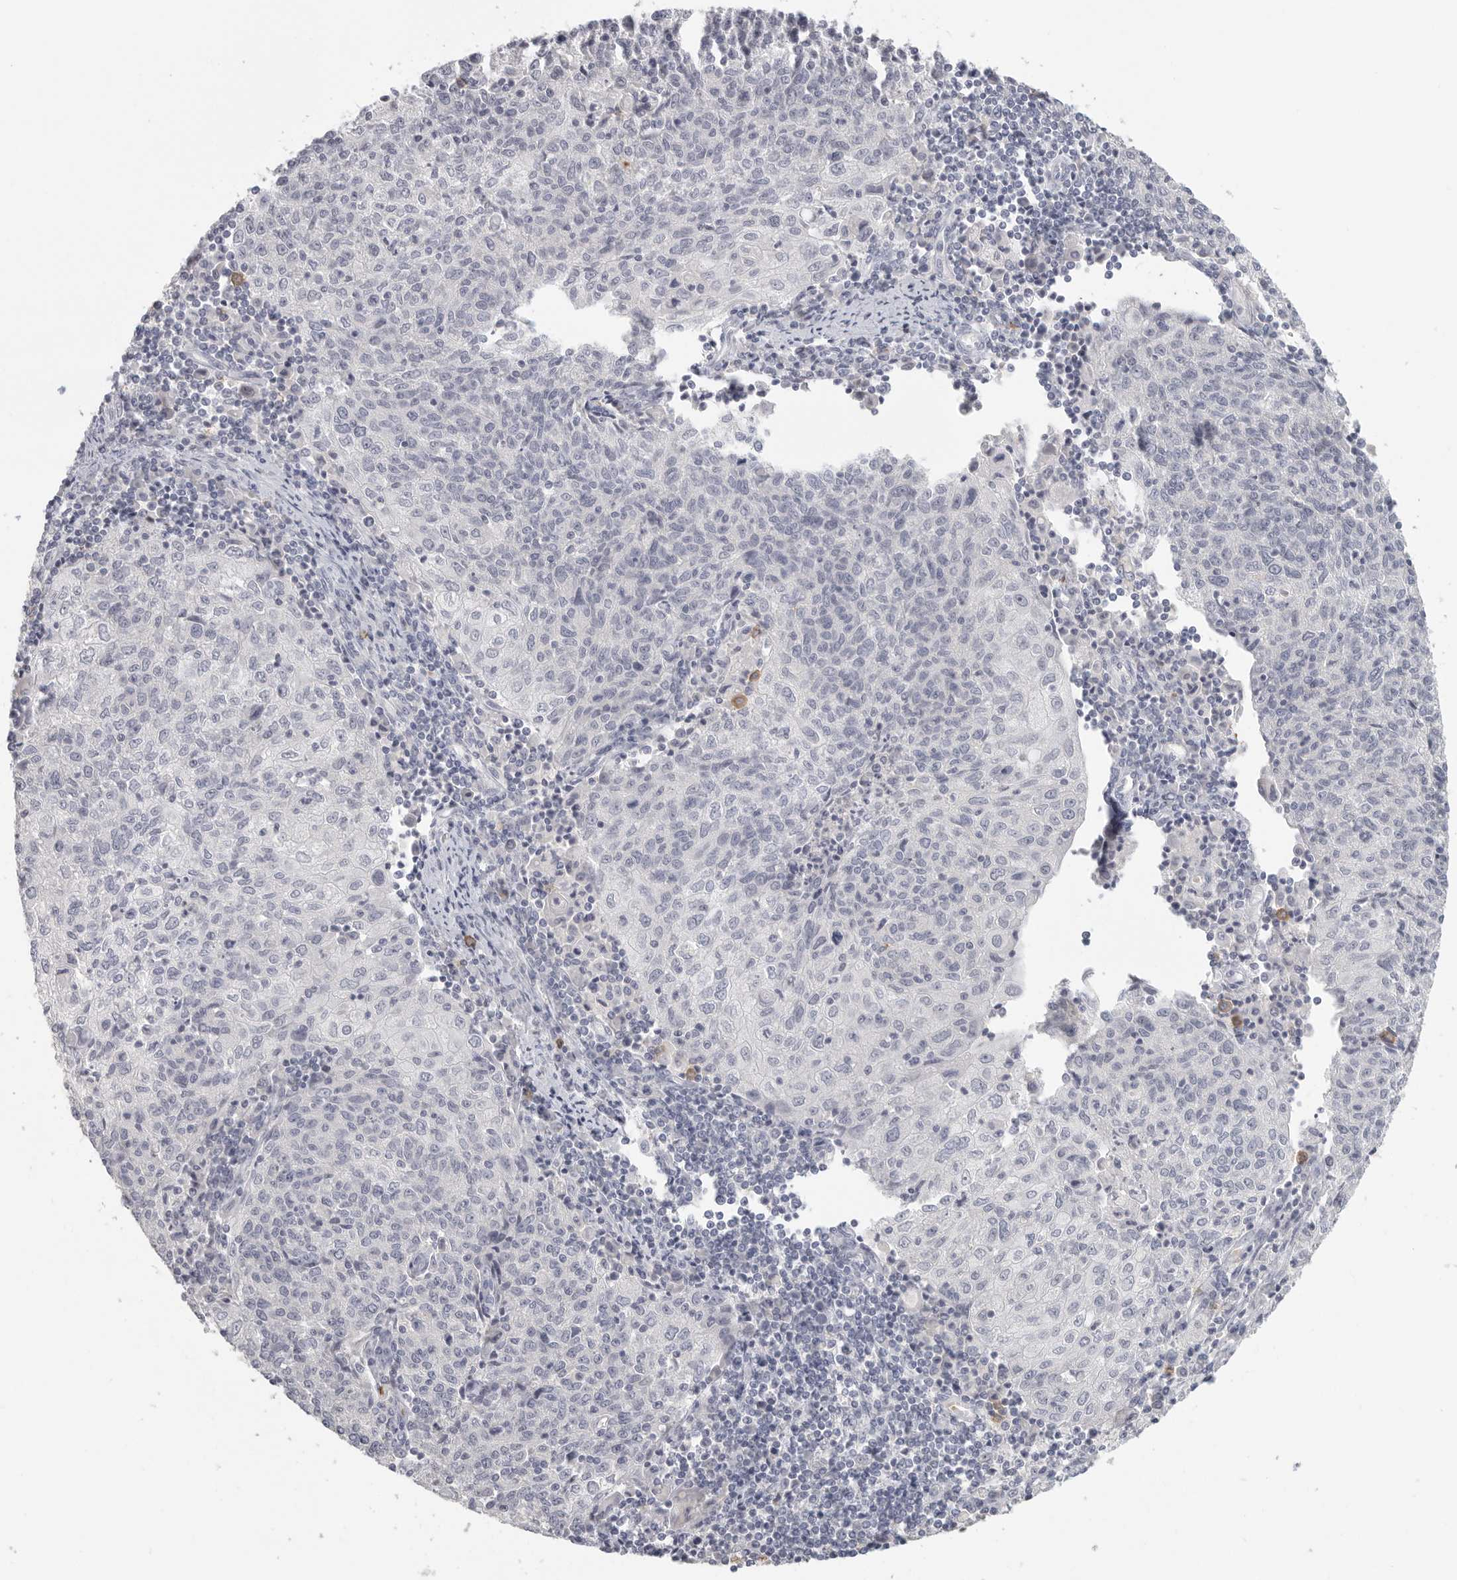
{"staining": {"intensity": "negative", "quantity": "none", "location": "none"}, "tissue": "cervical cancer", "cell_type": "Tumor cells", "image_type": "cancer", "snomed": [{"axis": "morphology", "description": "Squamous cell carcinoma, NOS"}, {"axis": "topography", "description": "Cervix"}], "caption": "IHC photomicrograph of human cervical cancer (squamous cell carcinoma) stained for a protein (brown), which shows no positivity in tumor cells.", "gene": "DNAJC11", "patient": {"sex": "female", "age": 48}}